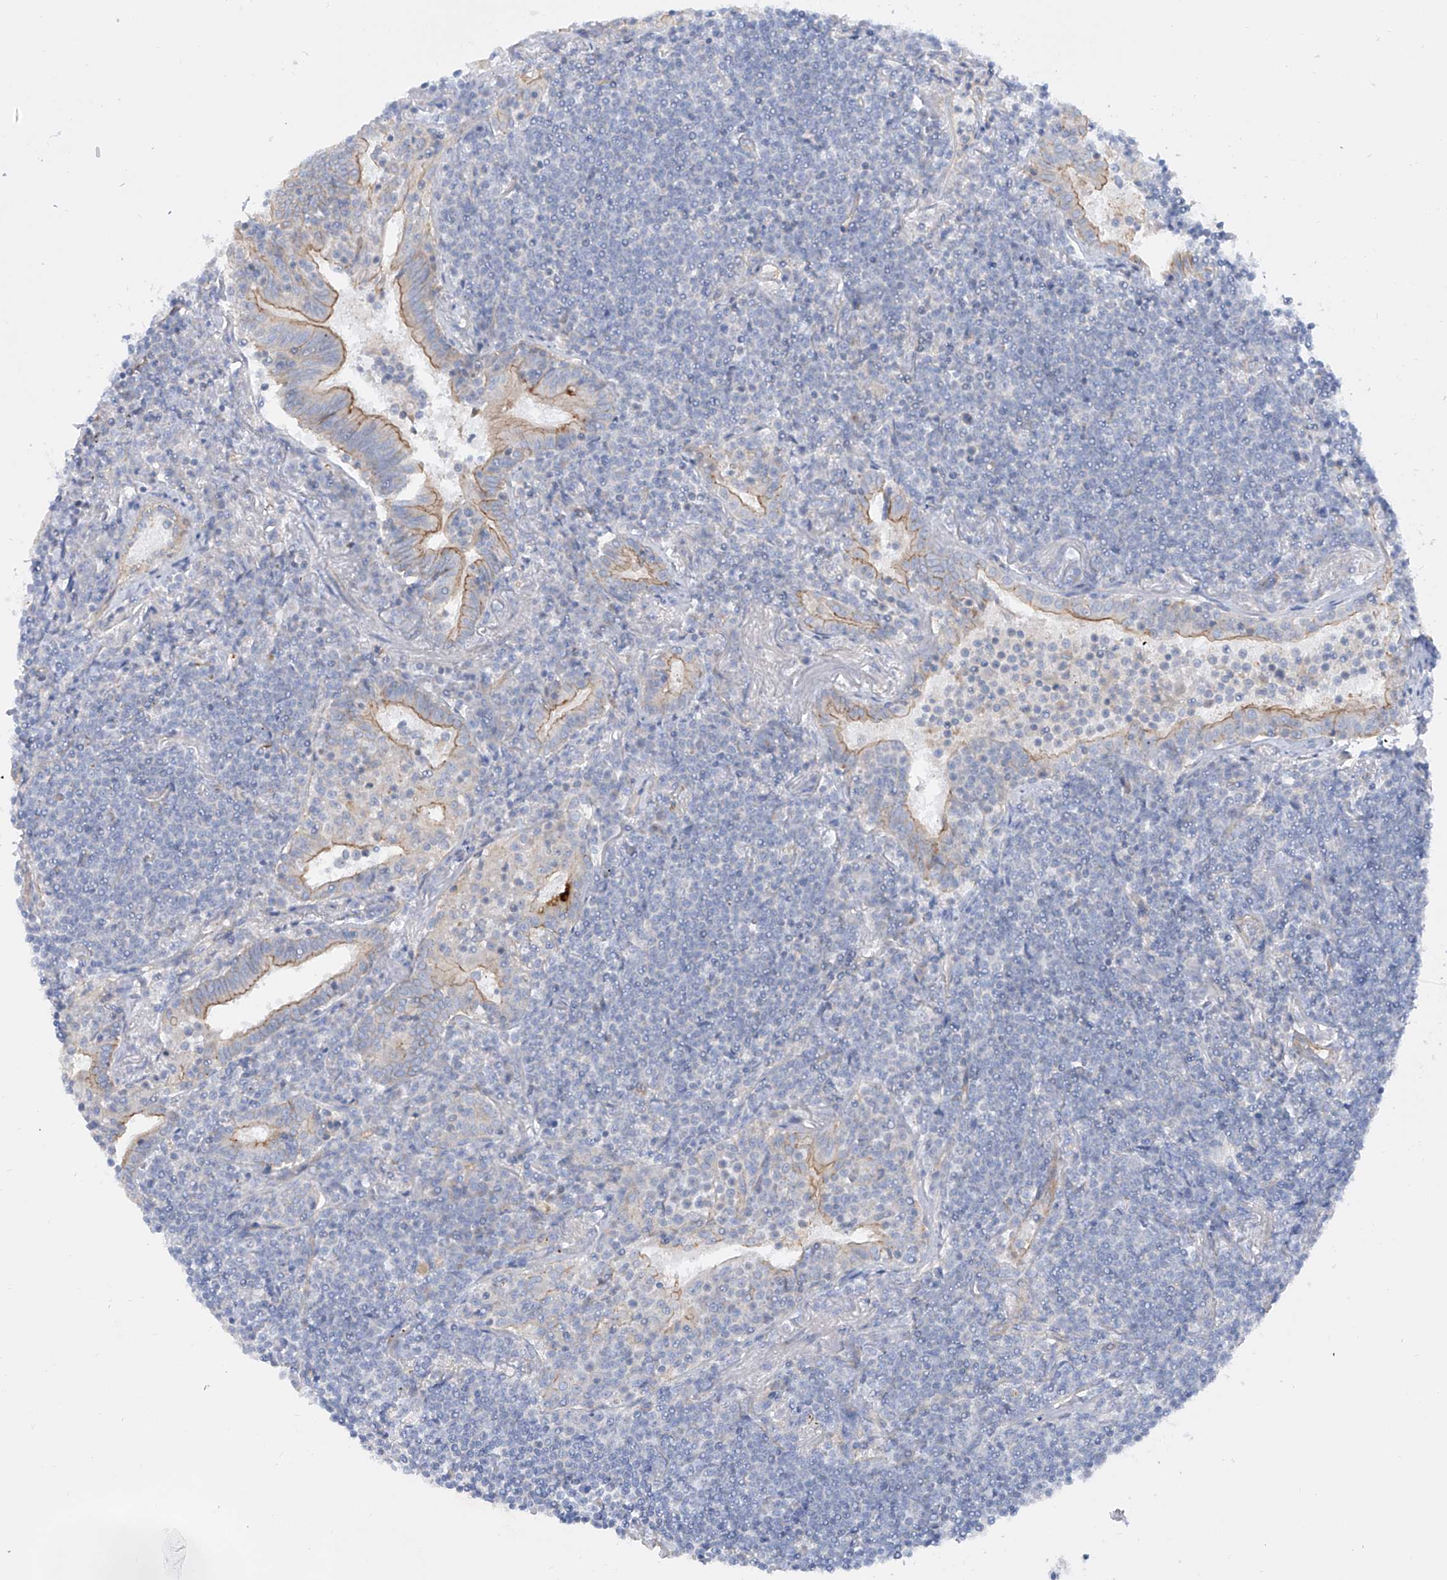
{"staining": {"intensity": "negative", "quantity": "none", "location": "none"}, "tissue": "lymphoma", "cell_type": "Tumor cells", "image_type": "cancer", "snomed": [{"axis": "morphology", "description": "Malignant lymphoma, non-Hodgkin's type, Low grade"}, {"axis": "topography", "description": "Lung"}], "caption": "Immunohistochemical staining of human lymphoma demonstrates no significant positivity in tumor cells.", "gene": "TMEM209", "patient": {"sex": "female", "age": 71}}